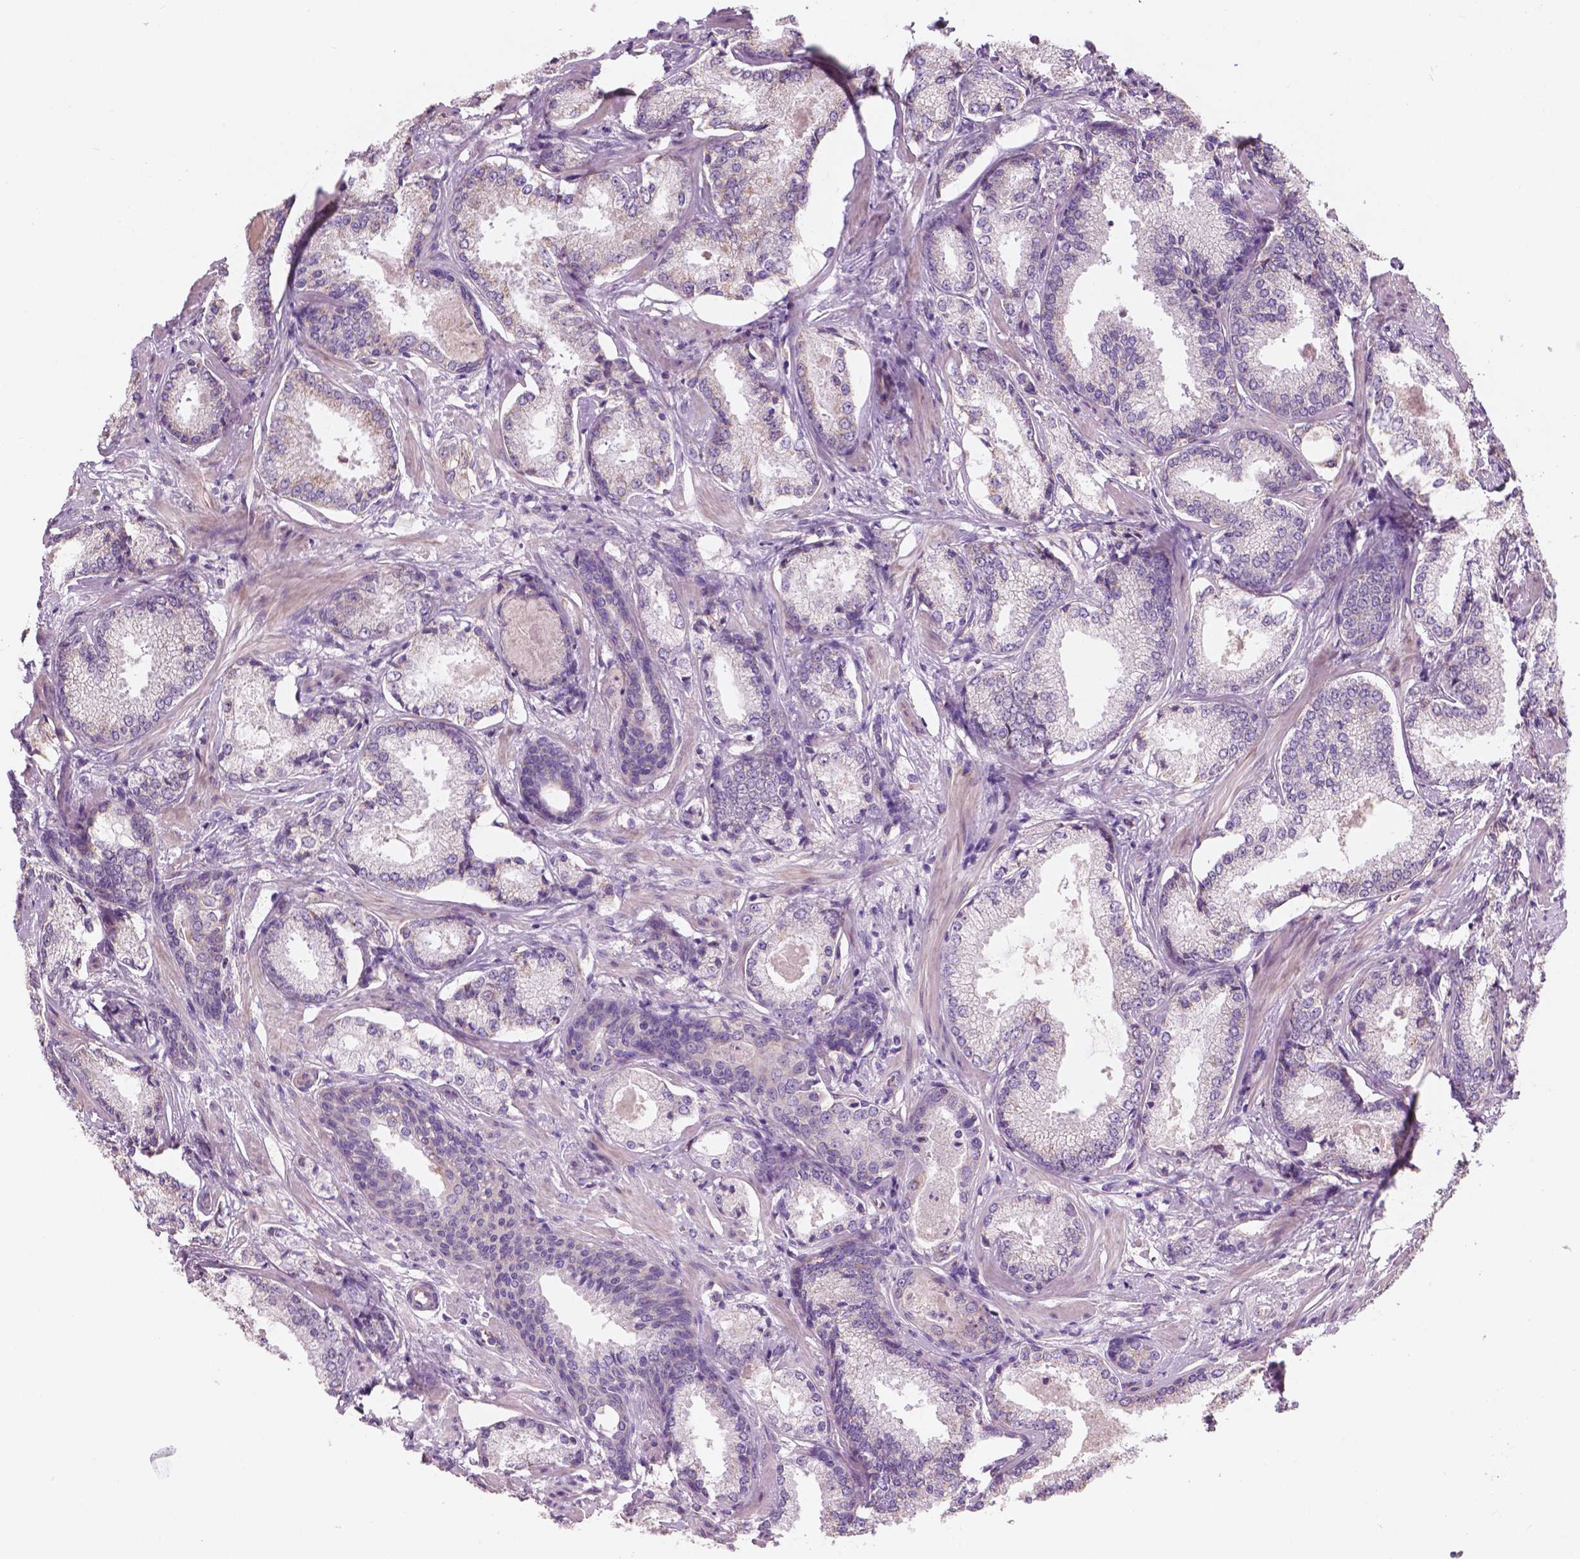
{"staining": {"intensity": "negative", "quantity": "none", "location": "none"}, "tissue": "prostate cancer", "cell_type": "Tumor cells", "image_type": "cancer", "snomed": [{"axis": "morphology", "description": "Adenocarcinoma, Low grade"}, {"axis": "topography", "description": "Prostate"}], "caption": "DAB immunohistochemical staining of human prostate cancer exhibits no significant staining in tumor cells.", "gene": "TTC29", "patient": {"sex": "male", "age": 56}}